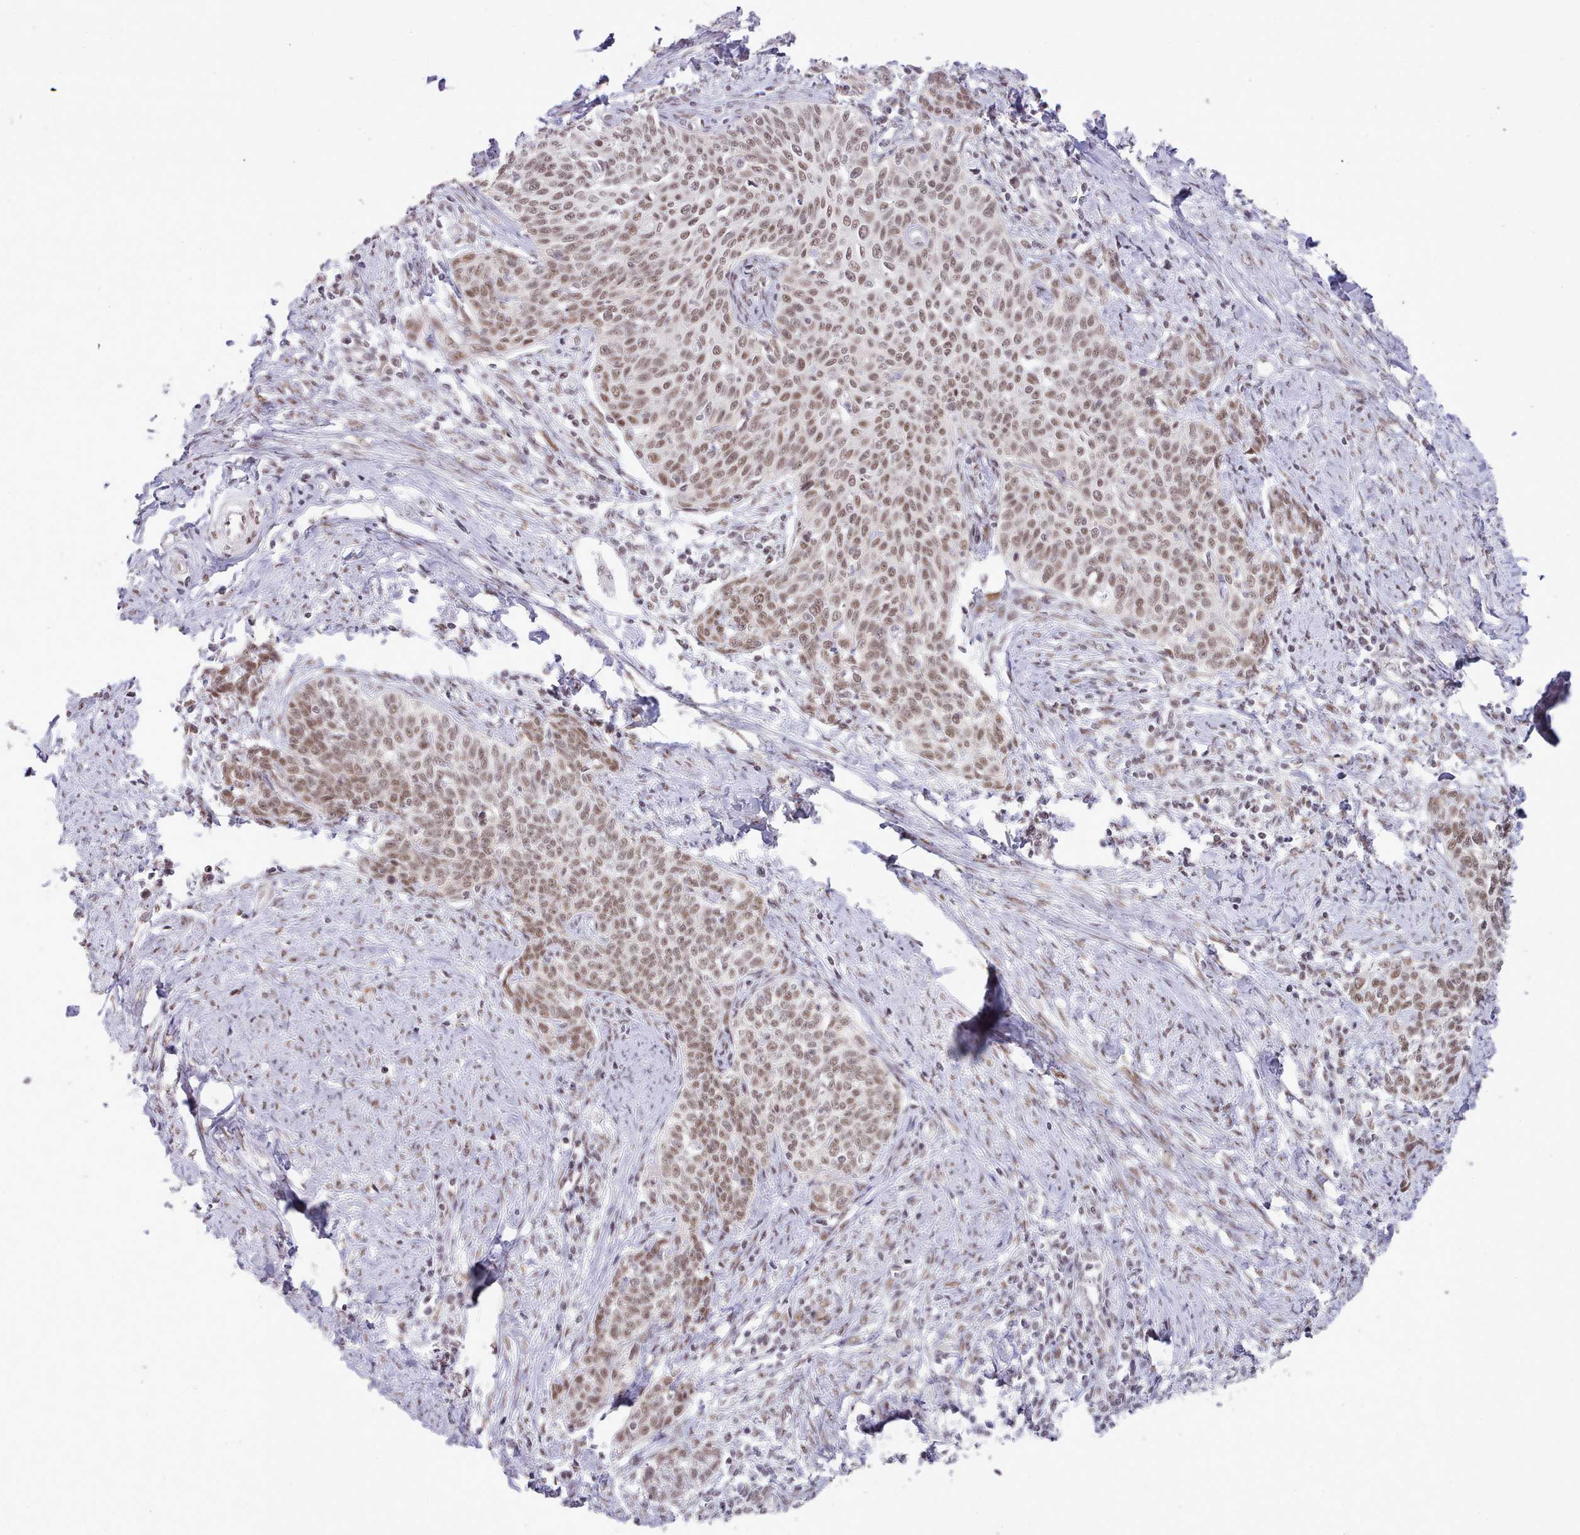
{"staining": {"intensity": "moderate", "quantity": ">75%", "location": "nuclear"}, "tissue": "cervical cancer", "cell_type": "Tumor cells", "image_type": "cancer", "snomed": [{"axis": "morphology", "description": "Squamous cell carcinoma, NOS"}, {"axis": "topography", "description": "Cervix"}], "caption": "An immunohistochemistry (IHC) photomicrograph of tumor tissue is shown. Protein staining in brown shows moderate nuclear positivity in cervical cancer within tumor cells. The protein of interest is stained brown, and the nuclei are stained in blue (DAB IHC with brightfield microscopy, high magnification).", "gene": "RFX1", "patient": {"sex": "female", "age": 39}}